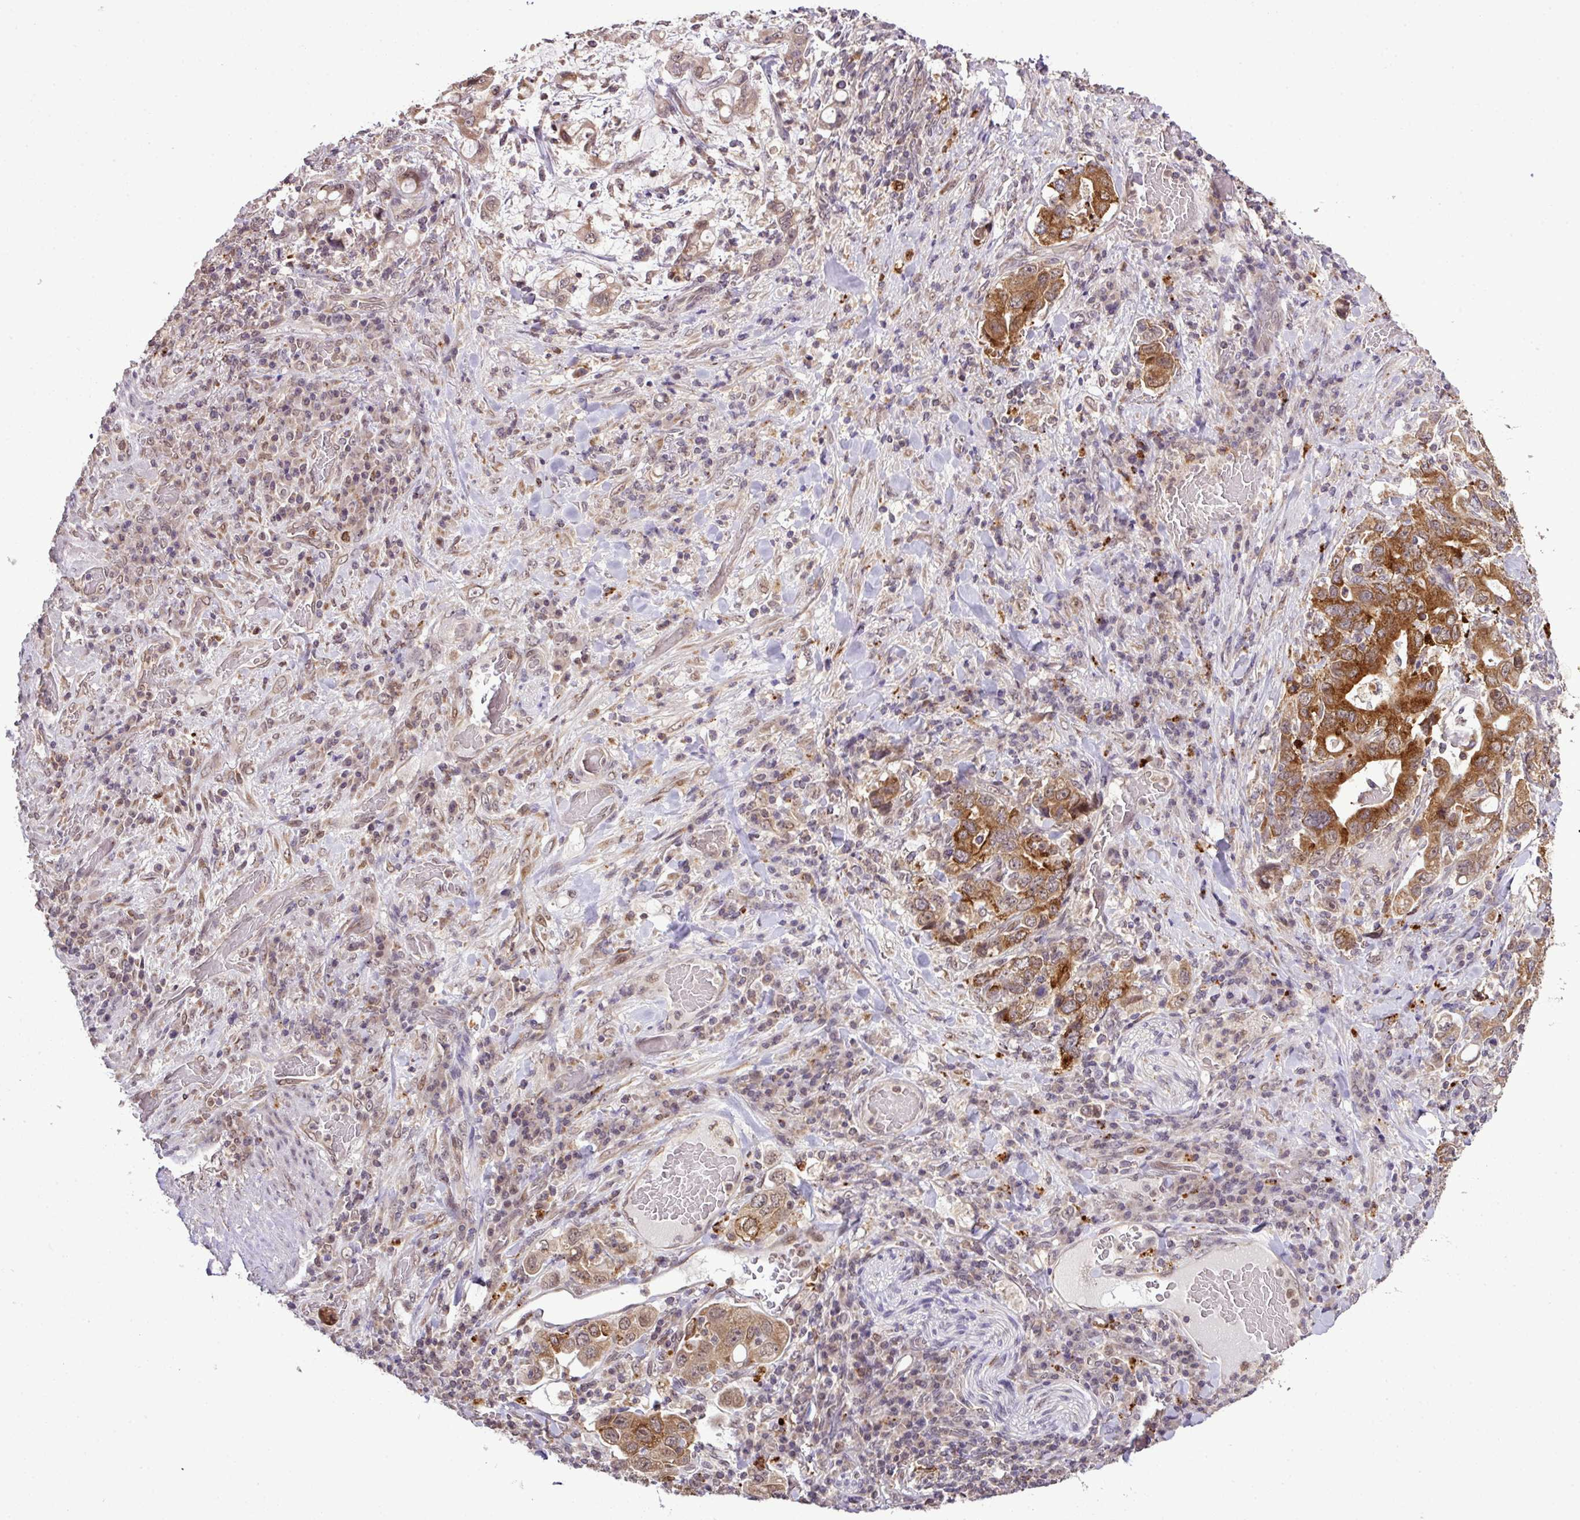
{"staining": {"intensity": "strong", "quantity": ">75%", "location": "cytoplasmic/membranous"}, "tissue": "stomach cancer", "cell_type": "Tumor cells", "image_type": "cancer", "snomed": [{"axis": "morphology", "description": "Adenocarcinoma, NOS"}, {"axis": "topography", "description": "Stomach, upper"}, {"axis": "topography", "description": "Stomach"}], "caption": "This photomicrograph reveals IHC staining of human stomach cancer, with high strong cytoplasmic/membranous expression in about >75% of tumor cells.", "gene": "SMCO4", "patient": {"sex": "male", "age": 62}}